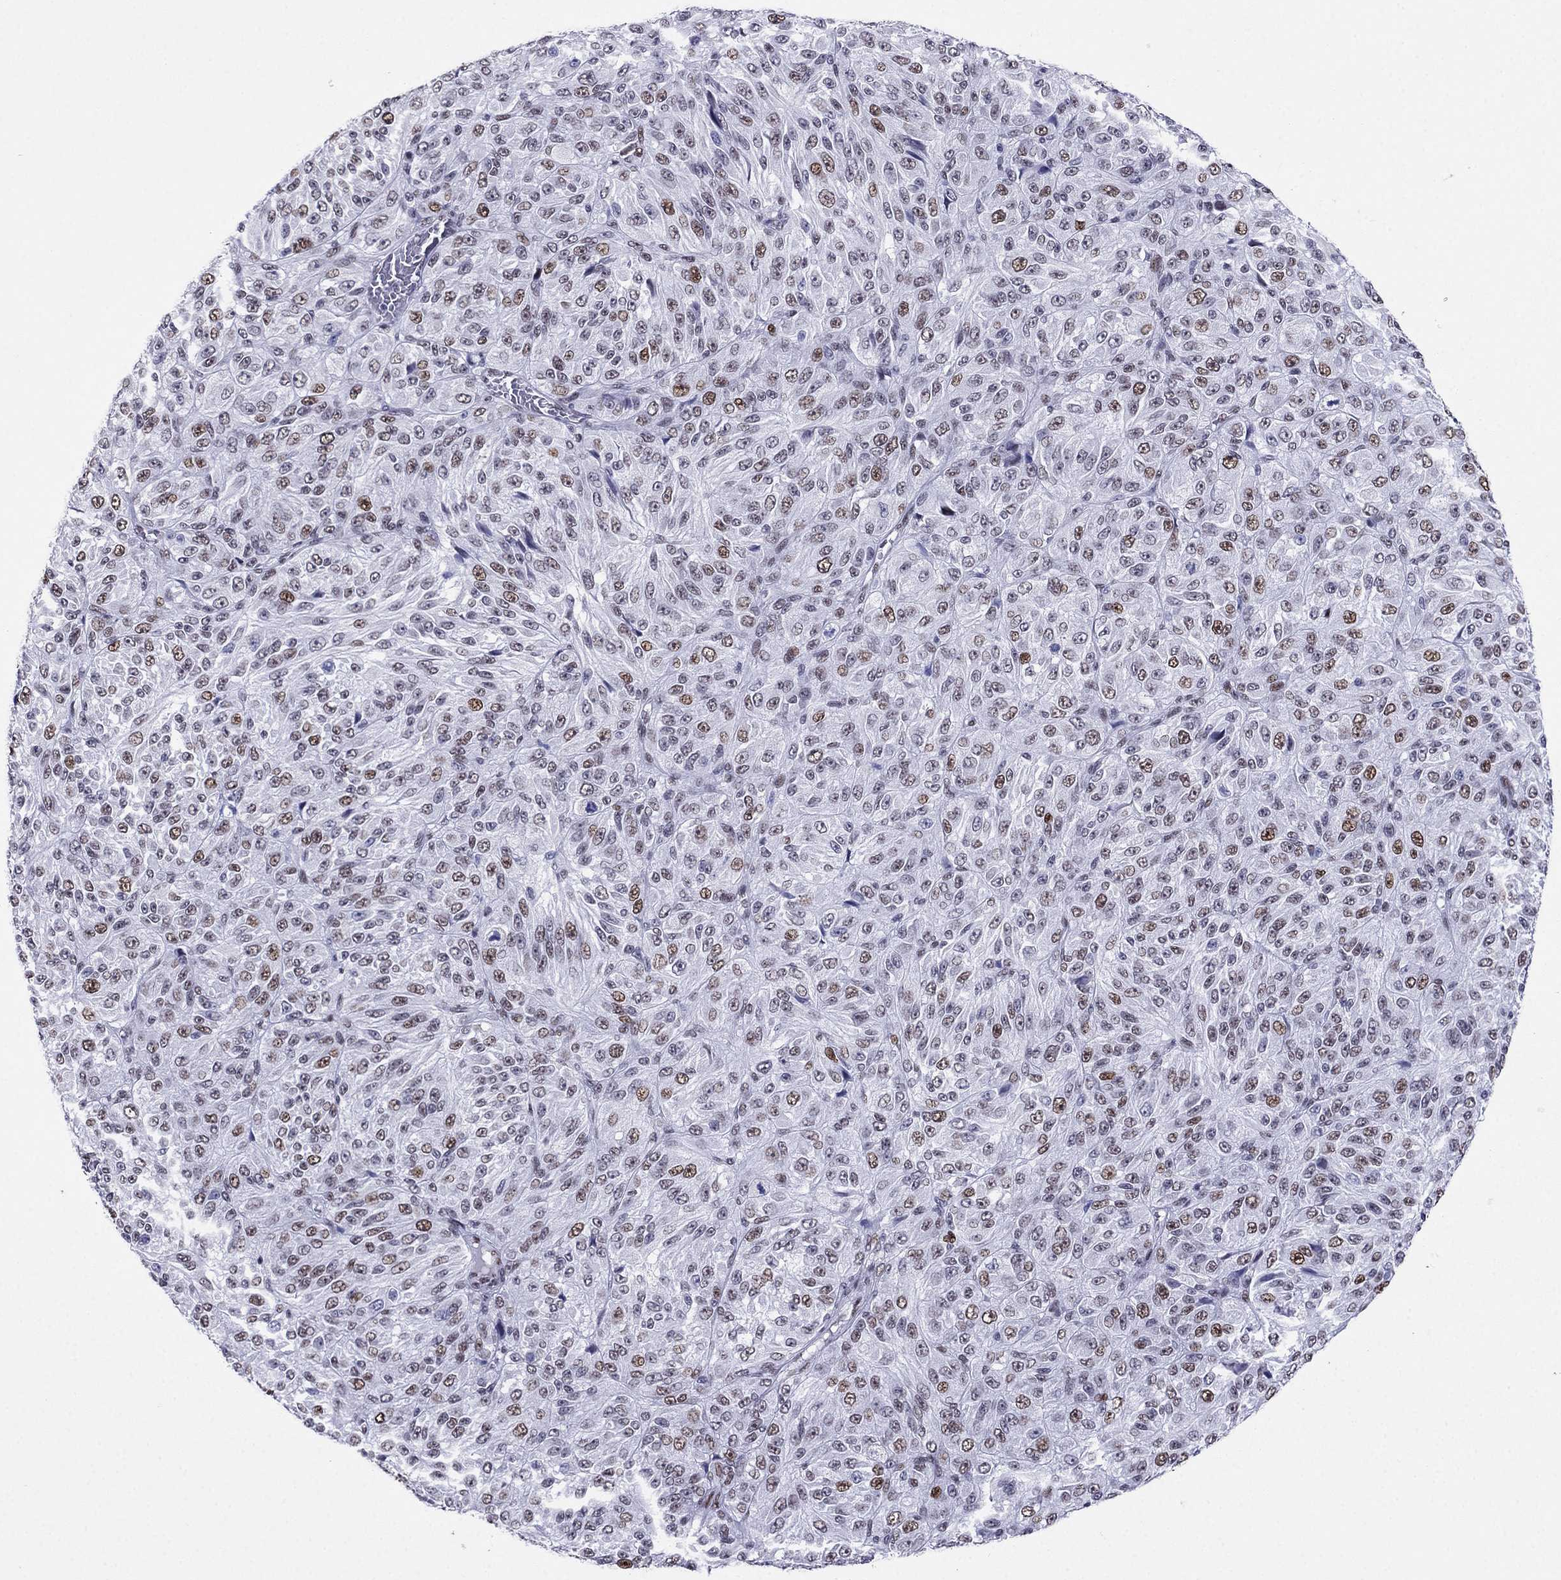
{"staining": {"intensity": "moderate", "quantity": "25%-75%", "location": "nuclear"}, "tissue": "melanoma", "cell_type": "Tumor cells", "image_type": "cancer", "snomed": [{"axis": "morphology", "description": "Malignant melanoma, Metastatic site"}, {"axis": "topography", "description": "Brain"}], "caption": "Malignant melanoma (metastatic site) was stained to show a protein in brown. There is medium levels of moderate nuclear staining in about 25%-75% of tumor cells.", "gene": "PPM1G", "patient": {"sex": "female", "age": 56}}